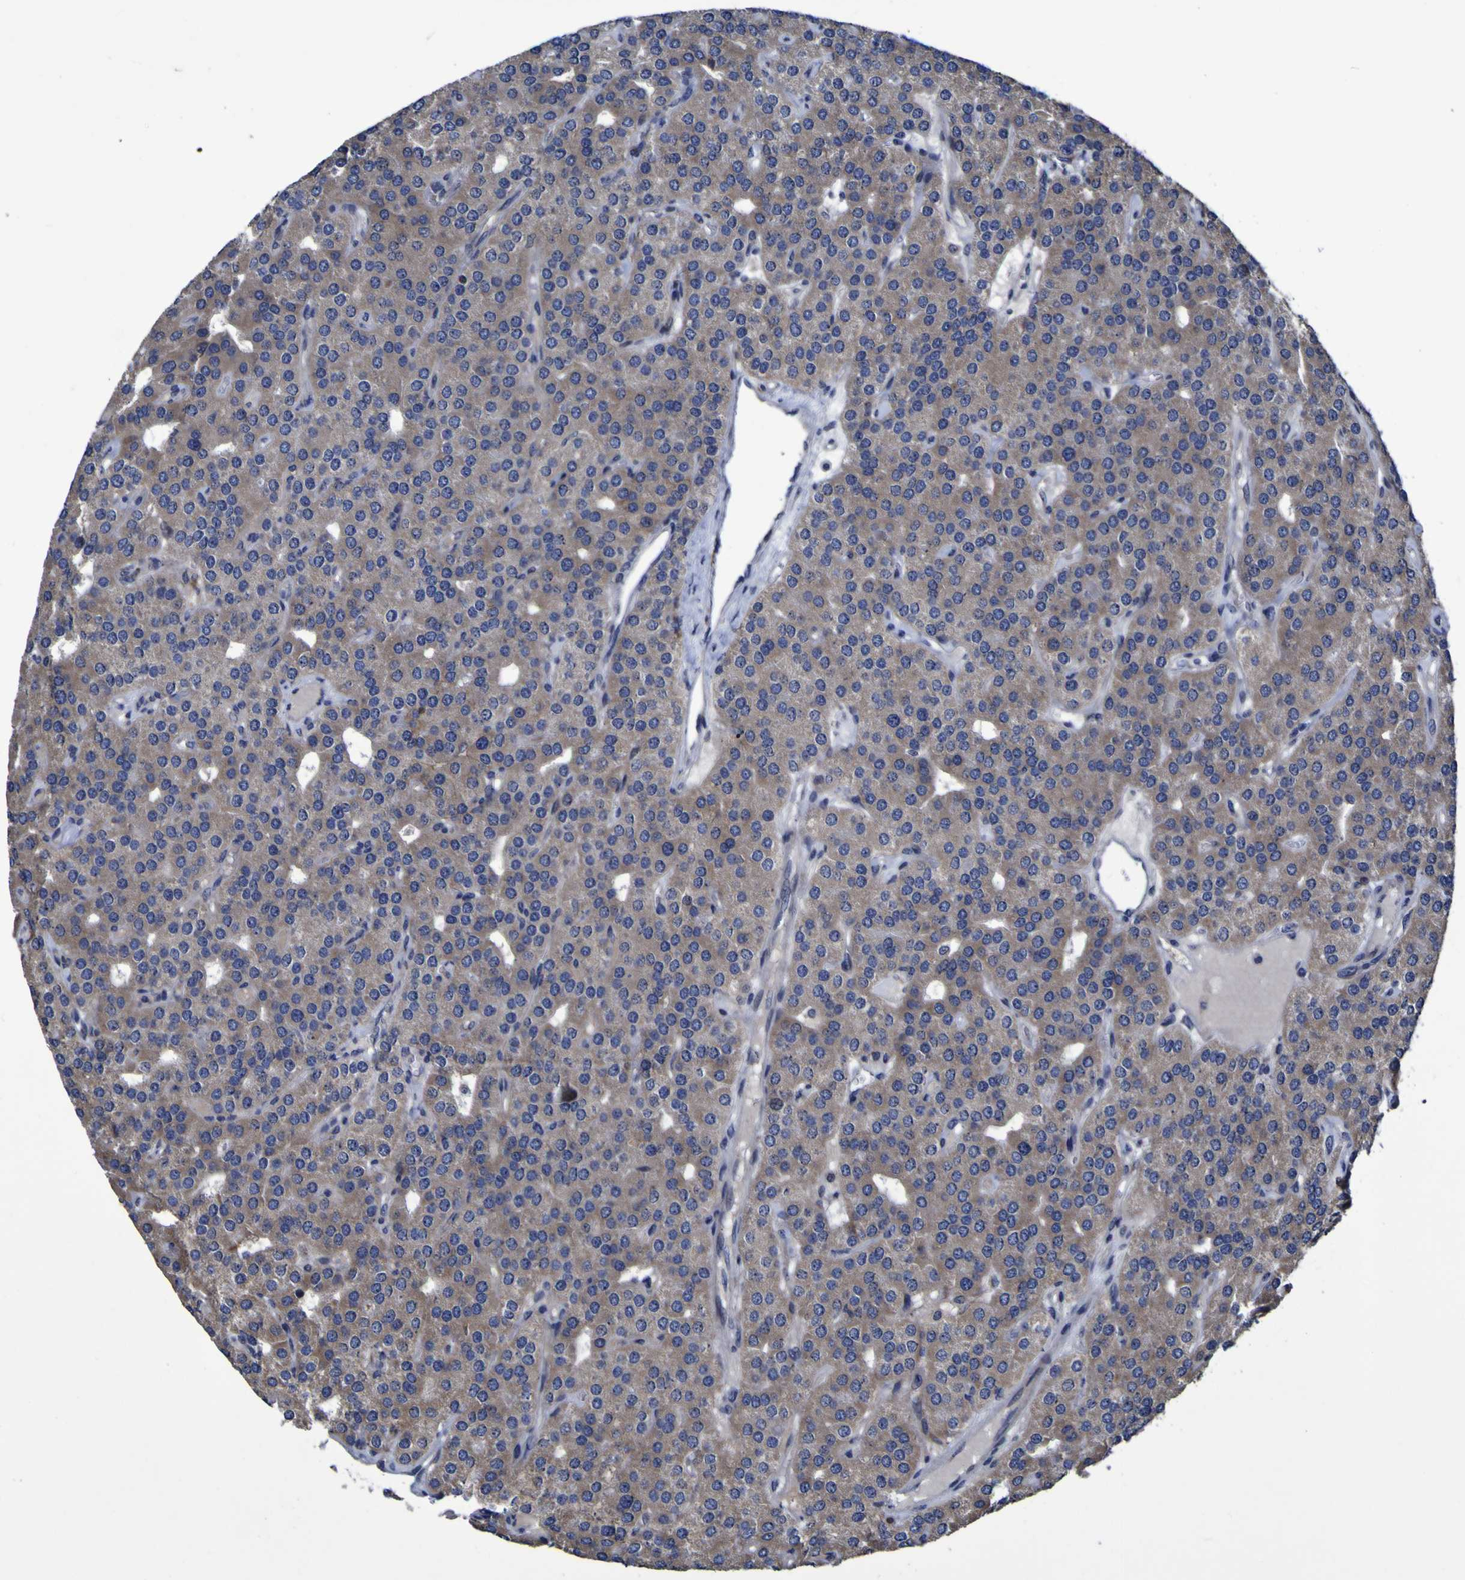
{"staining": {"intensity": "weak", "quantity": ">75%", "location": "cytoplasmic/membranous"}, "tissue": "parathyroid gland", "cell_type": "Glandular cells", "image_type": "normal", "snomed": [{"axis": "morphology", "description": "Normal tissue, NOS"}, {"axis": "morphology", "description": "Adenoma, NOS"}, {"axis": "topography", "description": "Parathyroid gland"}], "caption": "Brown immunohistochemical staining in normal human parathyroid gland shows weak cytoplasmic/membranous expression in approximately >75% of glandular cells. The staining was performed using DAB (3,3'-diaminobenzidine) to visualize the protein expression in brown, while the nuclei were stained in blue with hematoxylin (Magnification: 20x).", "gene": "P3H1", "patient": {"sex": "female", "age": 86}}